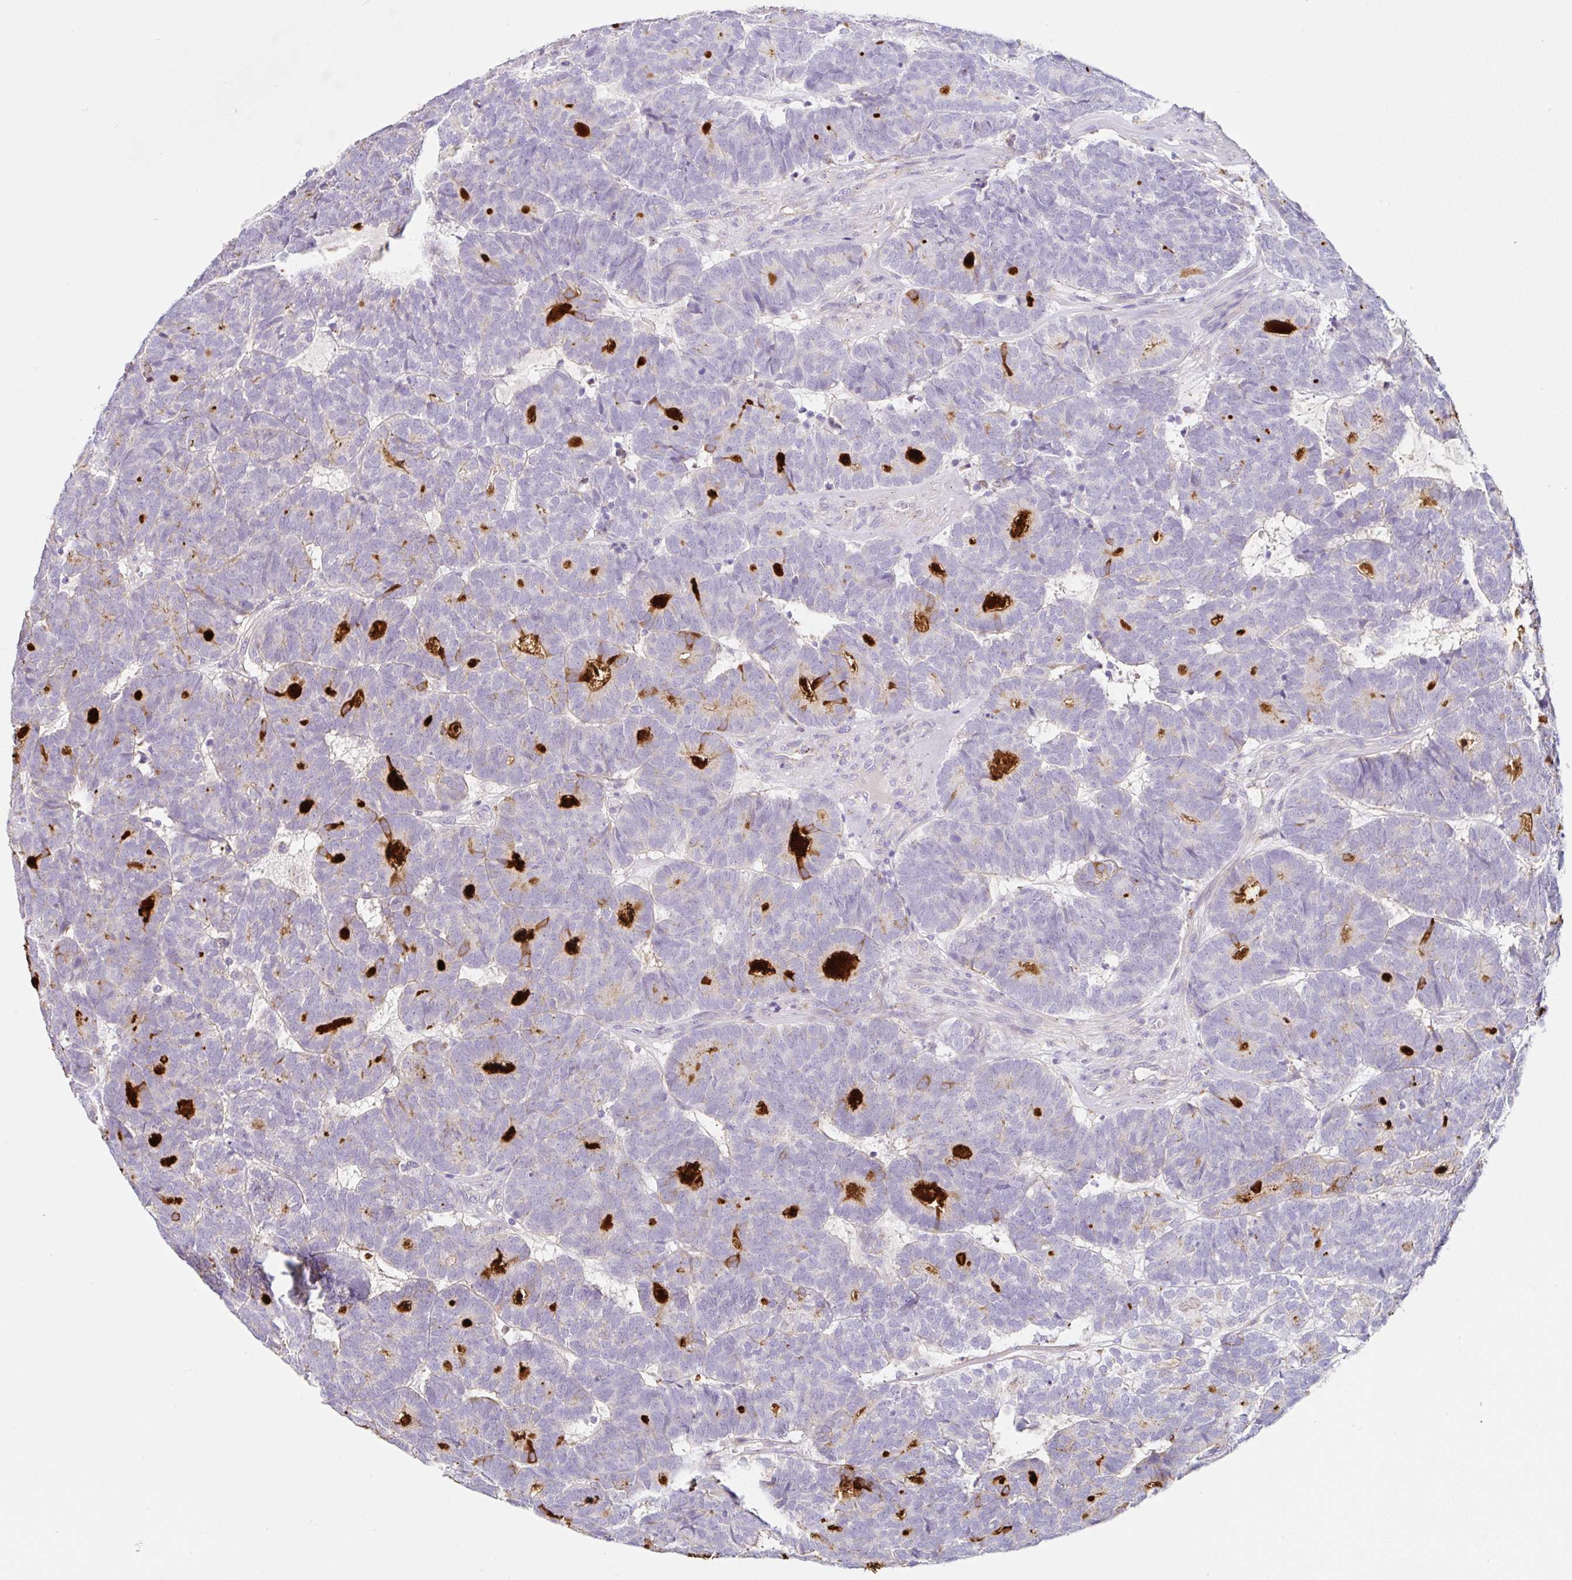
{"staining": {"intensity": "negative", "quantity": "none", "location": "none"}, "tissue": "head and neck cancer", "cell_type": "Tumor cells", "image_type": "cancer", "snomed": [{"axis": "morphology", "description": "Adenocarcinoma, NOS"}, {"axis": "topography", "description": "Head-Neck"}], "caption": "This histopathology image is of head and neck adenocarcinoma stained with IHC to label a protein in brown with the nuclei are counter-stained blue. There is no expression in tumor cells.", "gene": "DKK4", "patient": {"sex": "female", "age": 81}}